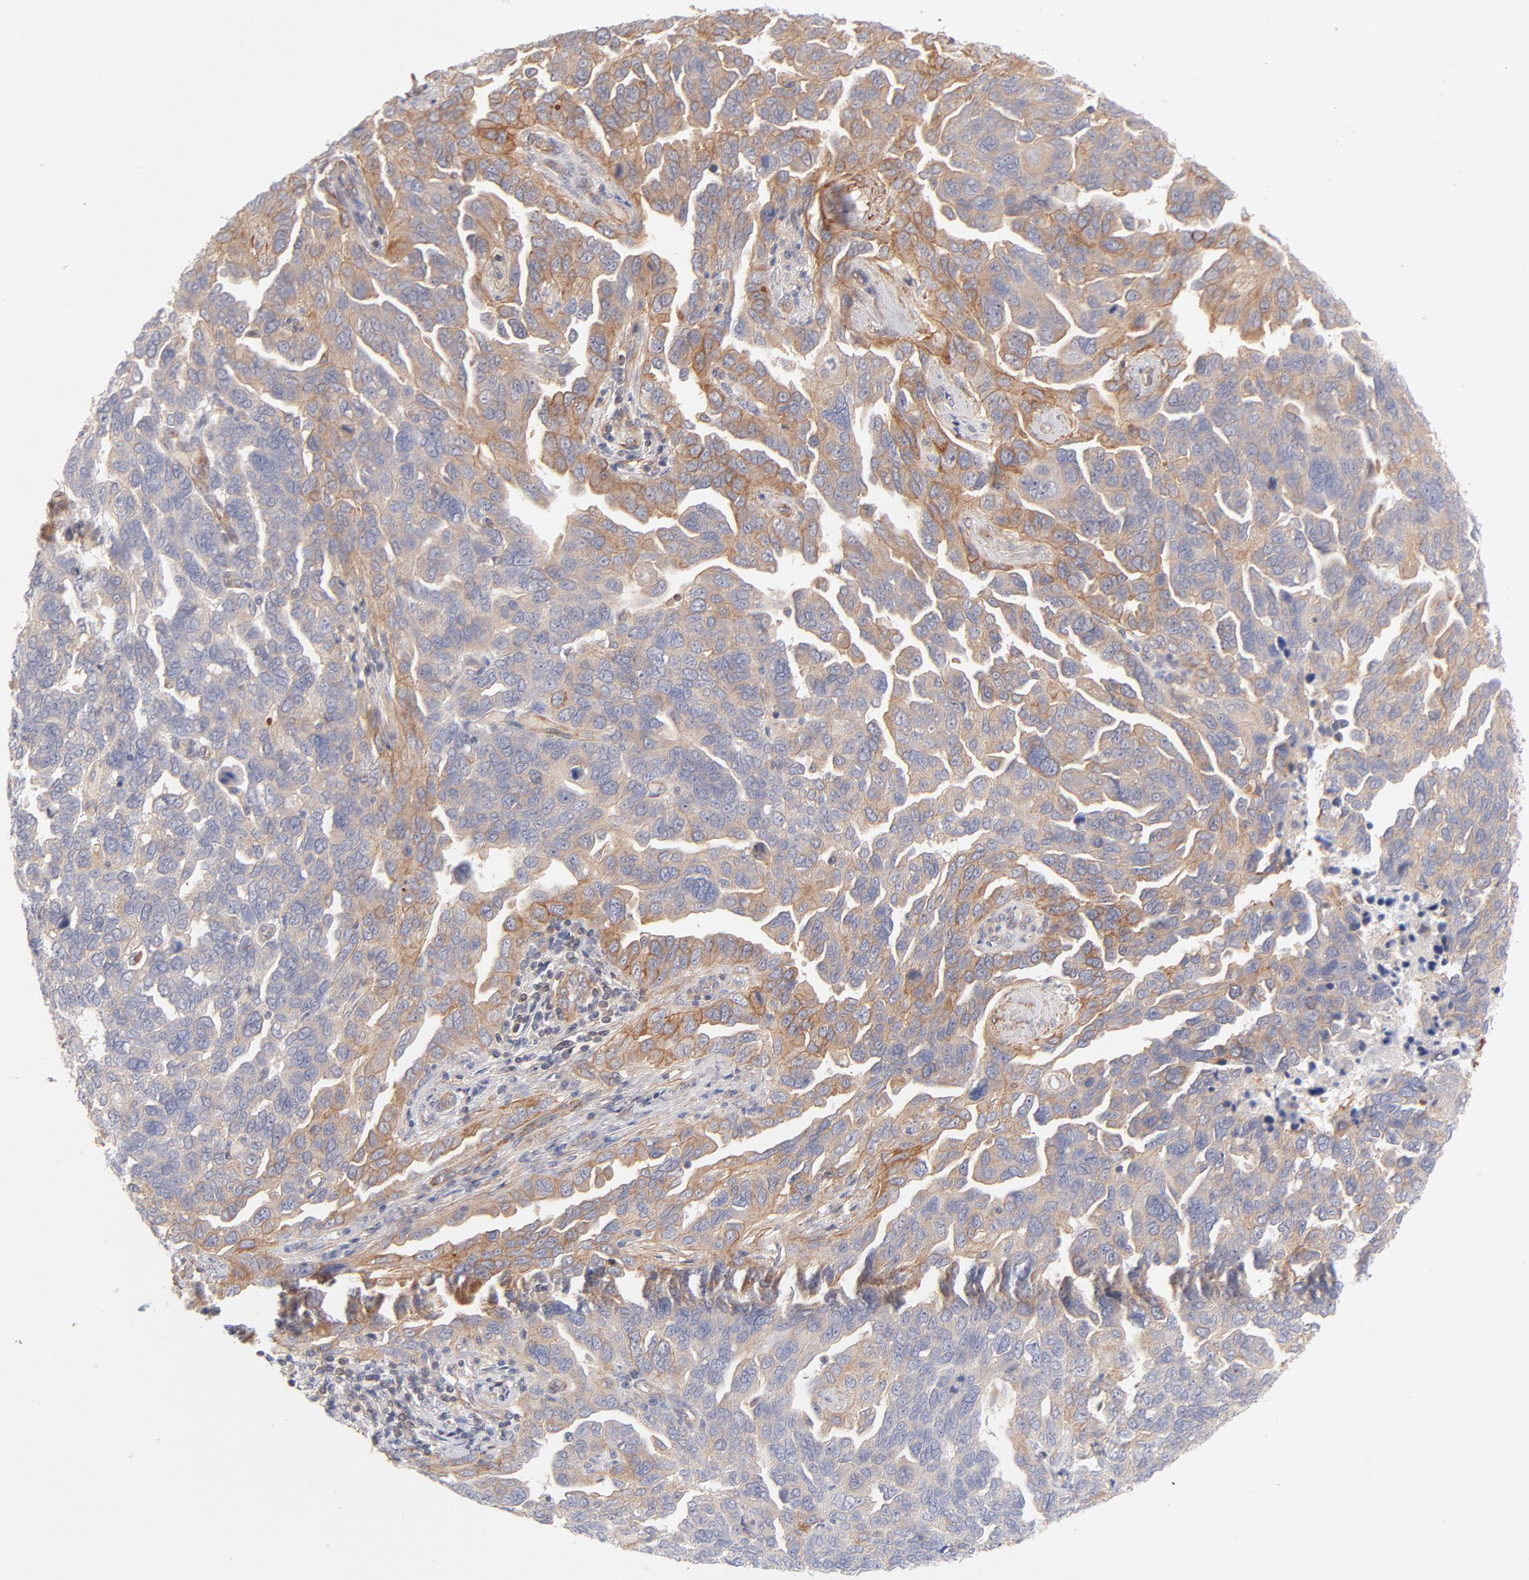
{"staining": {"intensity": "weak", "quantity": ">75%", "location": "cytoplasmic/membranous"}, "tissue": "ovarian cancer", "cell_type": "Tumor cells", "image_type": "cancer", "snomed": [{"axis": "morphology", "description": "Cystadenocarcinoma, serous, NOS"}, {"axis": "topography", "description": "Ovary"}], "caption": "Protein analysis of ovarian cancer tissue displays weak cytoplasmic/membranous expression in about >75% of tumor cells.", "gene": "LDLRAP1", "patient": {"sex": "female", "age": 64}}